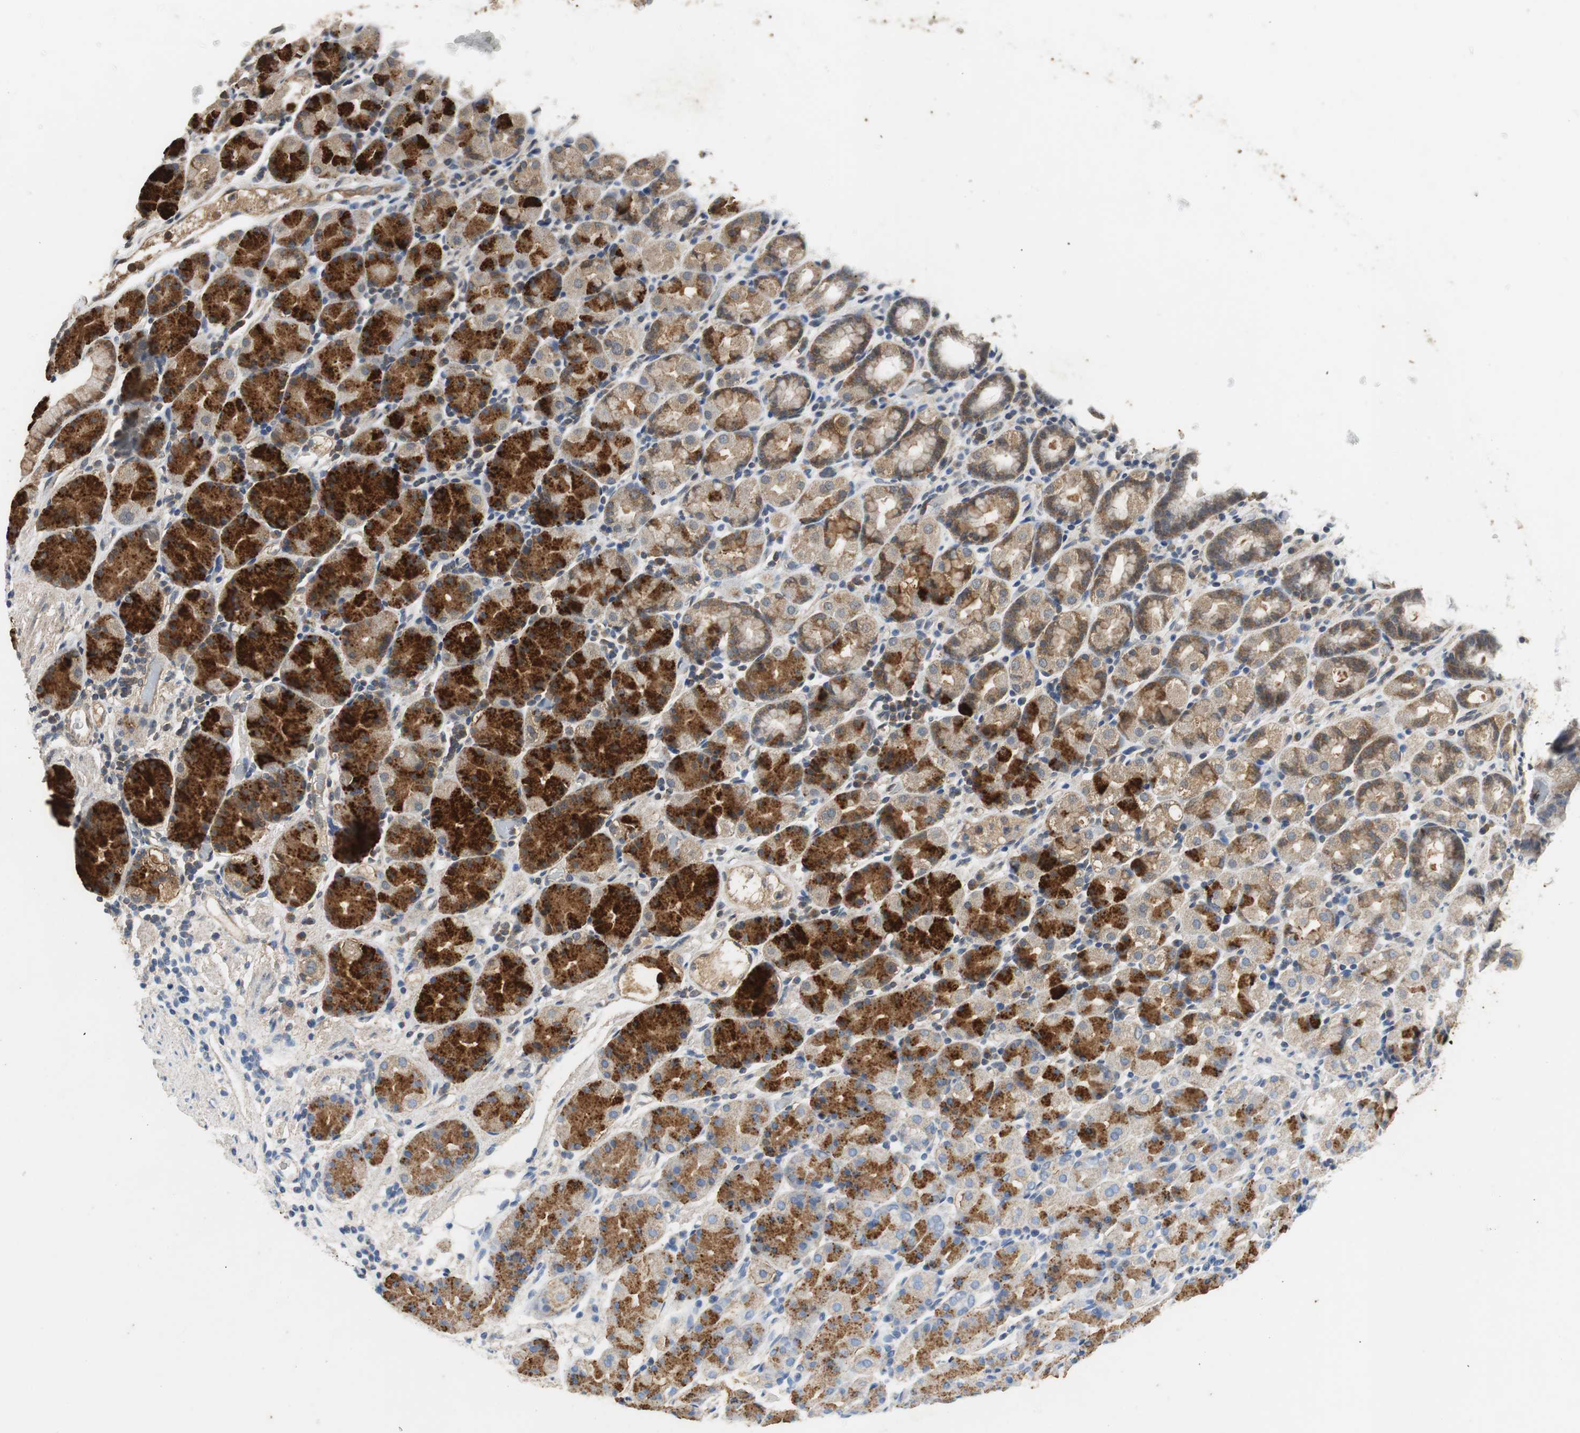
{"staining": {"intensity": "moderate", "quantity": "25%-75%", "location": "cytoplasmic/membranous"}, "tissue": "stomach", "cell_type": "Glandular cells", "image_type": "normal", "snomed": [{"axis": "morphology", "description": "Normal tissue, NOS"}, {"axis": "topography", "description": "Stomach, upper"}], "caption": "Protein analysis of unremarkable stomach displays moderate cytoplasmic/membranous expression in approximately 25%-75% of glandular cells. (DAB IHC, brown staining for protein, blue staining for nuclei).", "gene": "VBP1", "patient": {"sex": "male", "age": 68}}